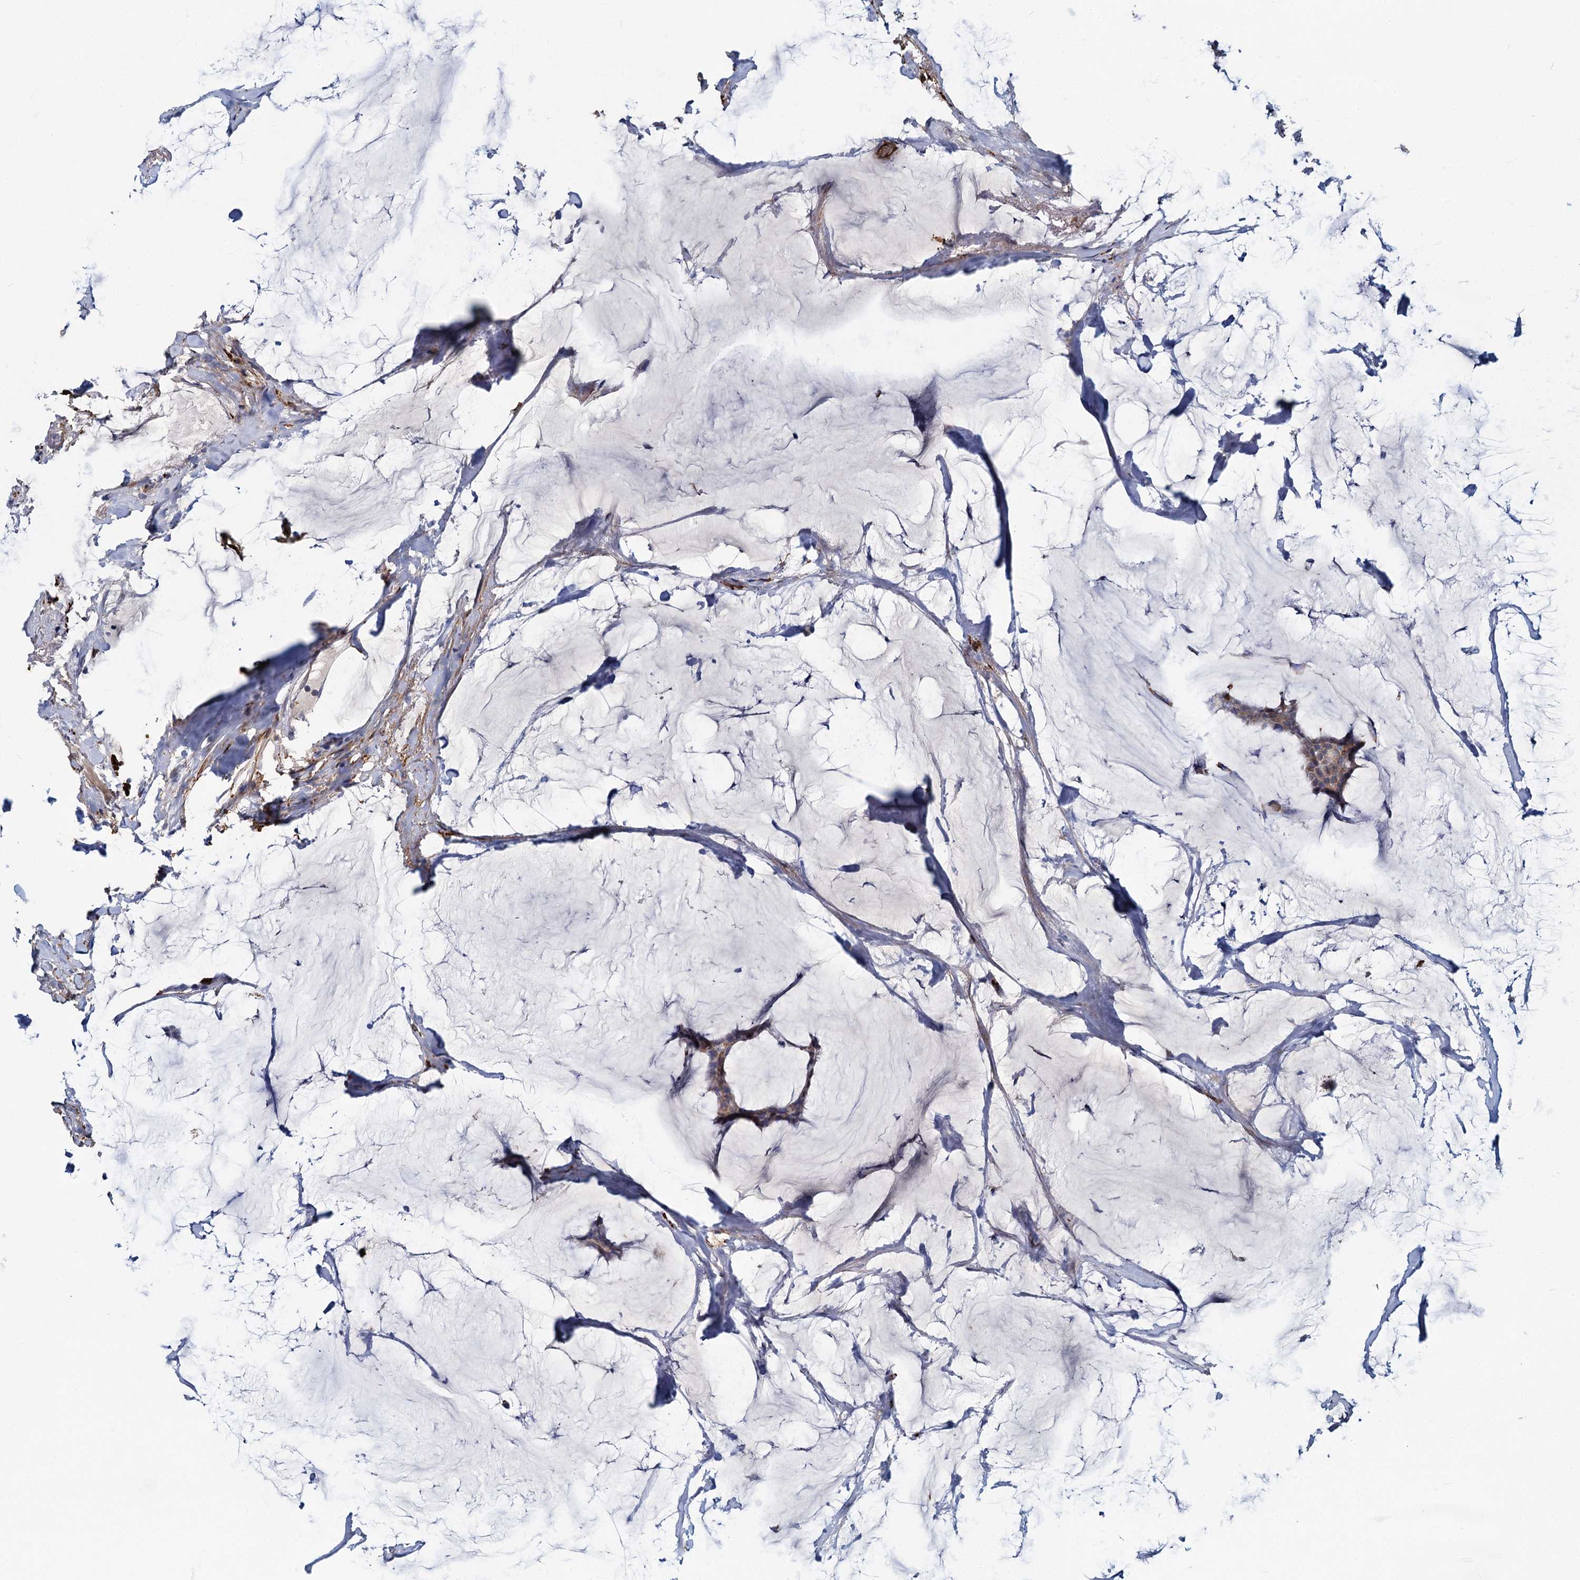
{"staining": {"intensity": "weak", "quantity": ">75%", "location": "cytoplasmic/membranous"}, "tissue": "breast cancer", "cell_type": "Tumor cells", "image_type": "cancer", "snomed": [{"axis": "morphology", "description": "Duct carcinoma"}, {"axis": "topography", "description": "Breast"}], "caption": "Immunohistochemistry (DAB) staining of human breast cancer (invasive ductal carcinoma) reveals weak cytoplasmic/membranous protein positivity in approximately >75% of tumor cells.", "gene": "DCUN1D2", "patient": {"sex": "female", "age": 93}}